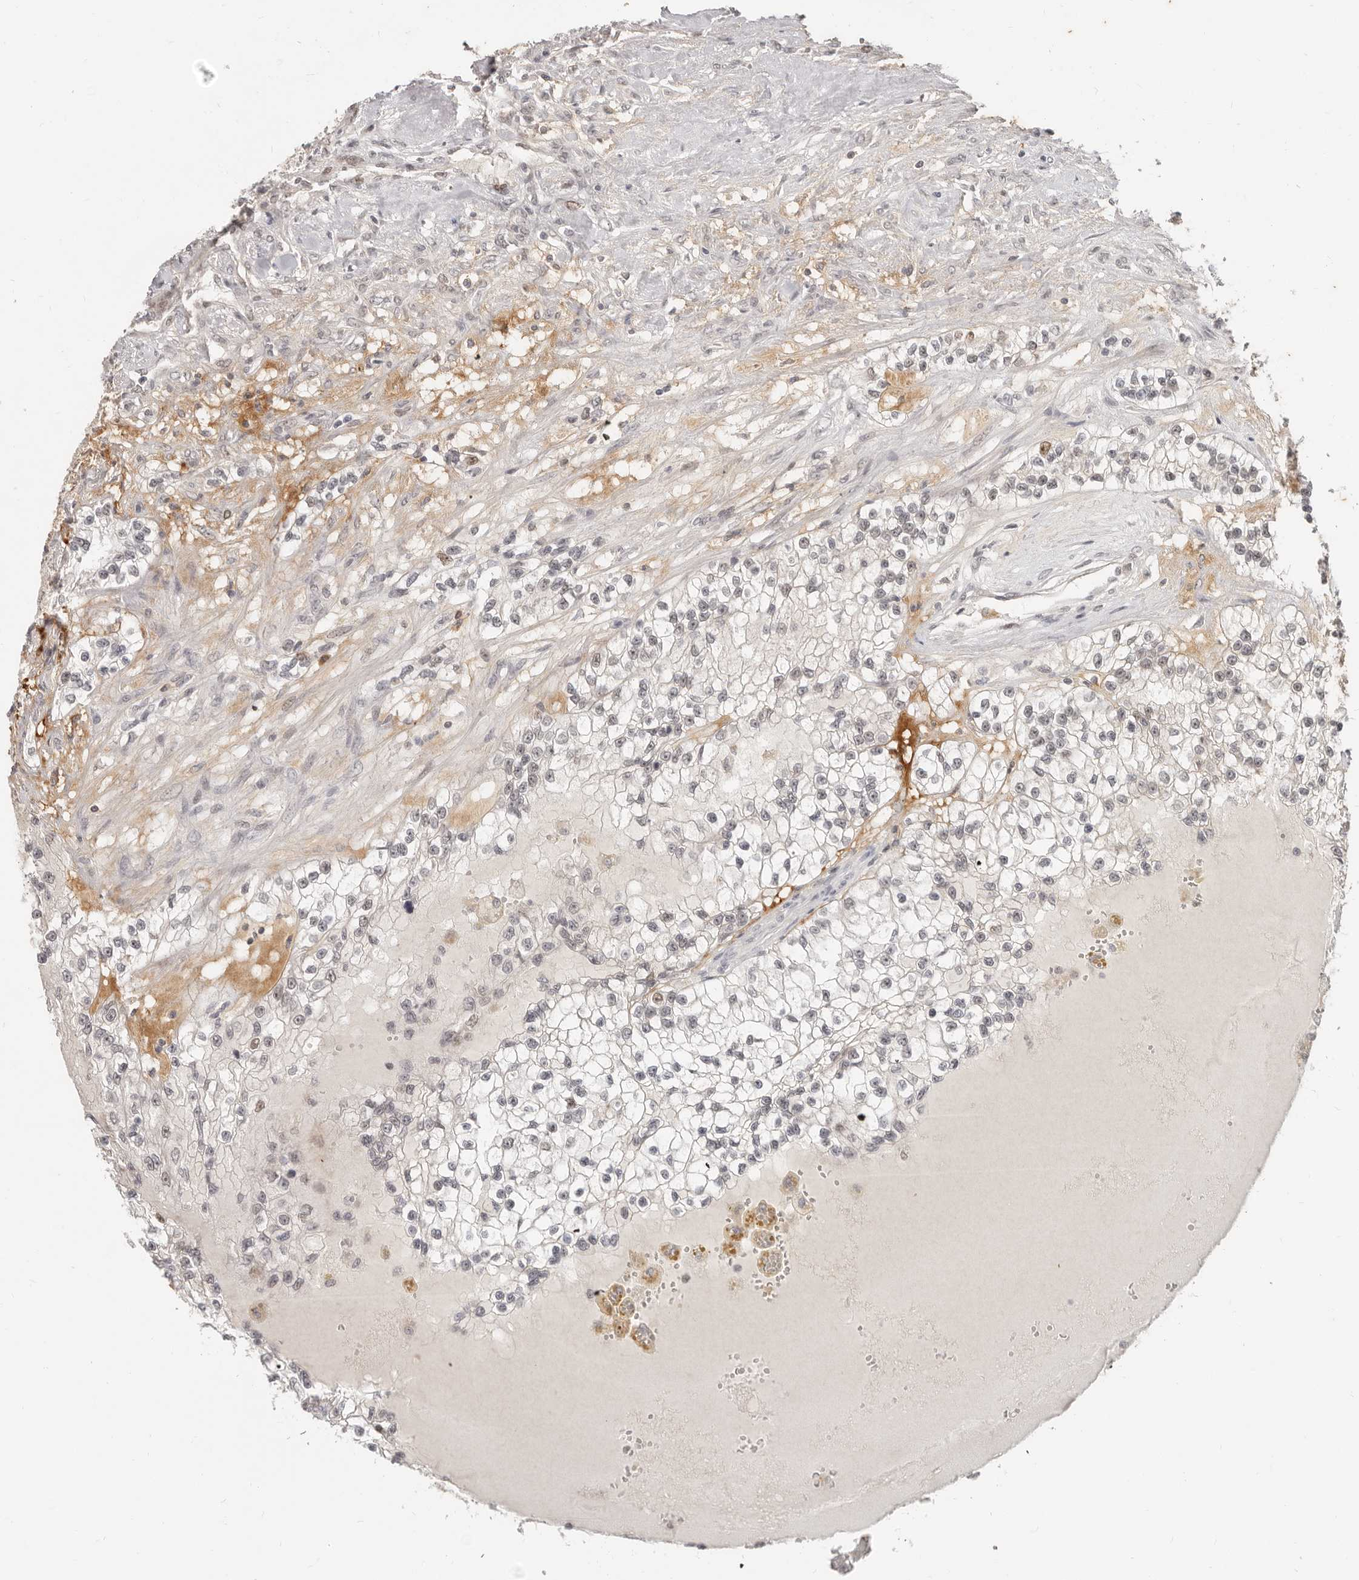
{"staining": {"intensity": "moderate", "quantity": "<25%", "location": "nuclear"}, "tissue": "renal cancer", "cell_type": "Tumor cells", "image_type": "cancer", "snomed": [{"axis": "morphology", "description": "Adenocarcinoma, NOS"}, {"axis": "topography", "description": "Kidney"}], "caption": "Renal adenocarcinoma tissue shows moderate nuclear expression in about <25% of tumor cells", "gene": "RFC2", "patient": {"sex": "female", "age": 57}}